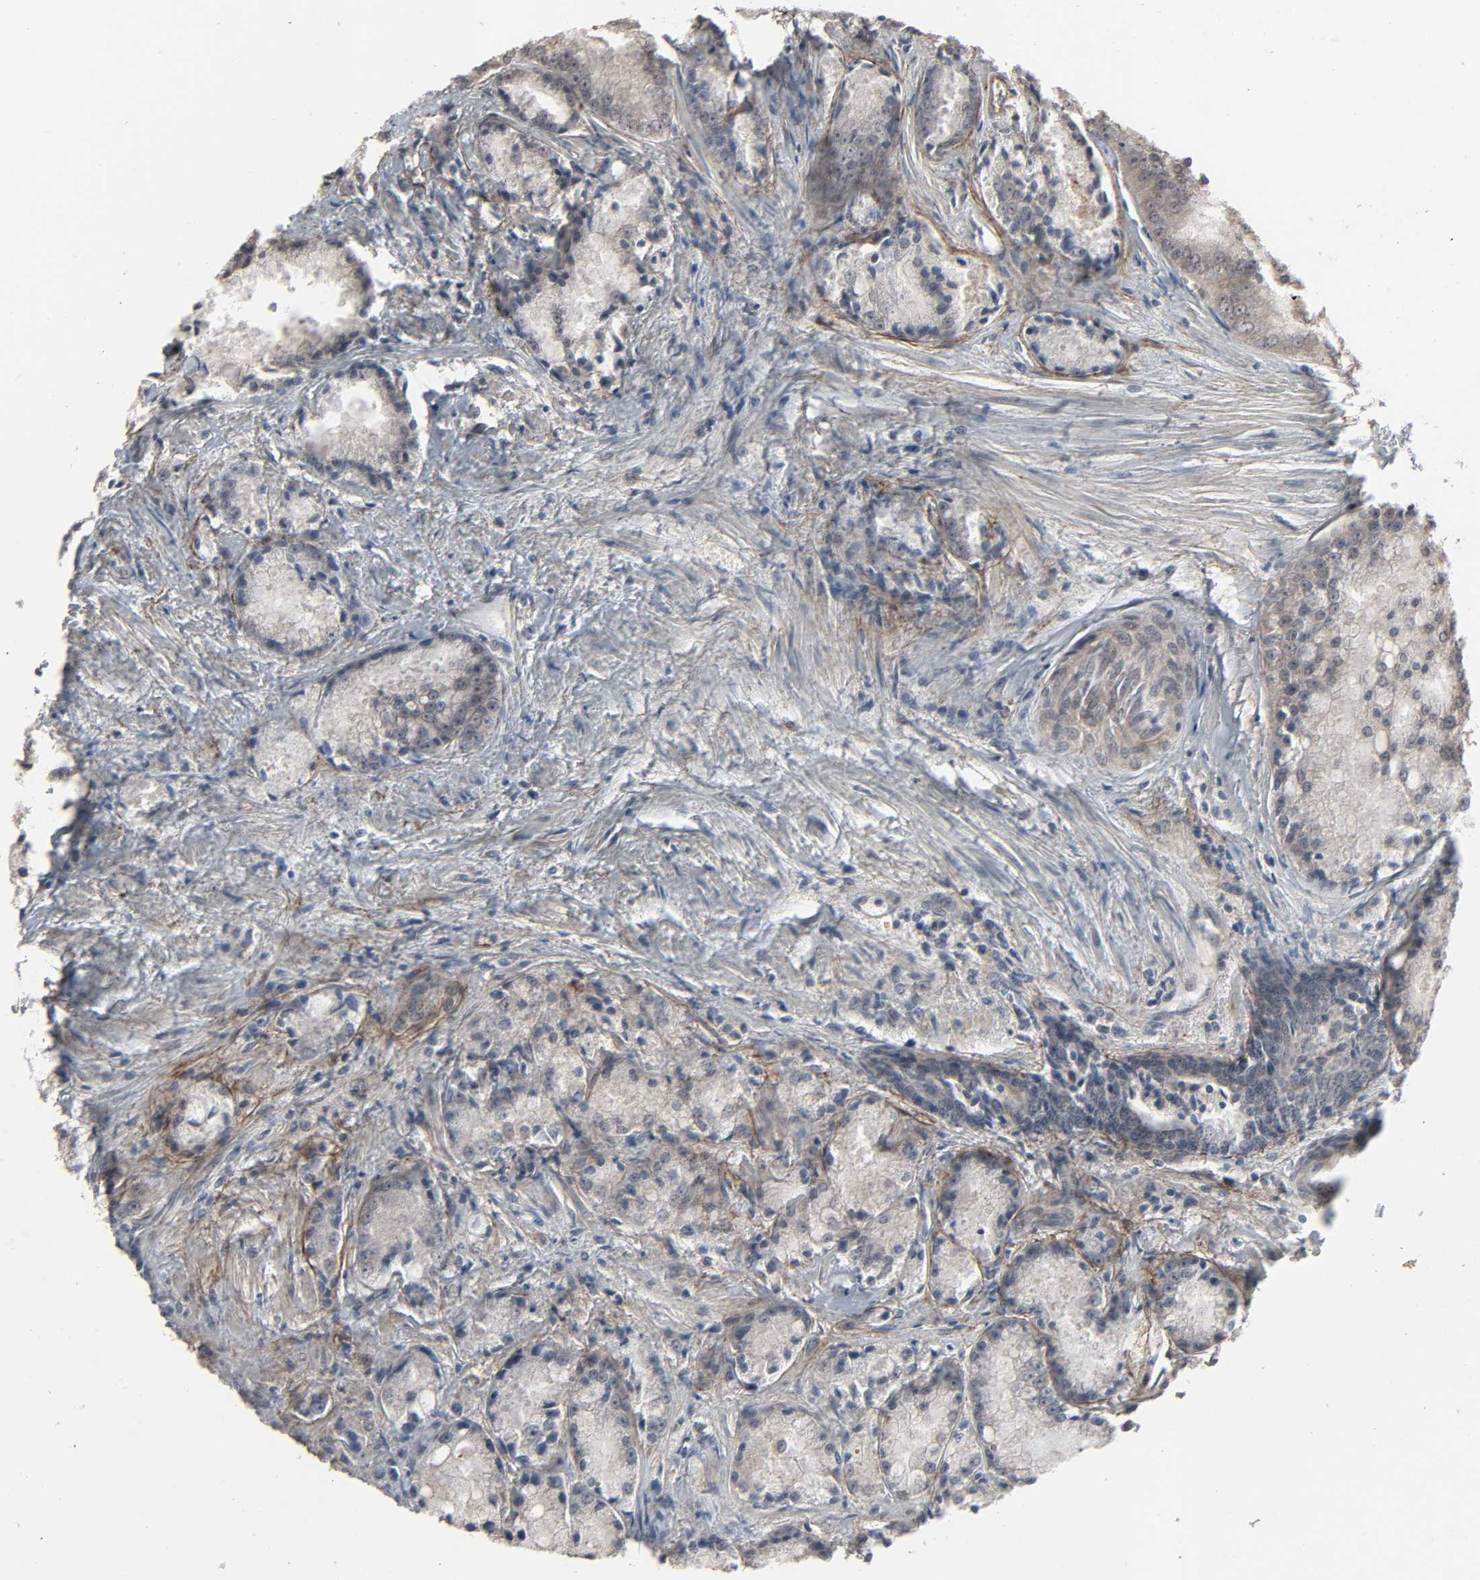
{"staining": {"intensity": "negative", "quantity": "none", "location": "none"}, "tissue": "prostate cancer", "cell_type": "Tumor cells", "image_type": "cancer", "snomed": [{"axis": "morphology", "description": "Adenocarcinoma, Low grade"}, {"axis": "topography", "description": "Prostate"}], "caption": "A high-resolution photomicrograph shows IHC staining of low-grade adenocarcinoma (prostate), which shows no significant expression in tumor cells.", "gene": "ZNF222", "patient": {"sex": "male", "age": 64}}